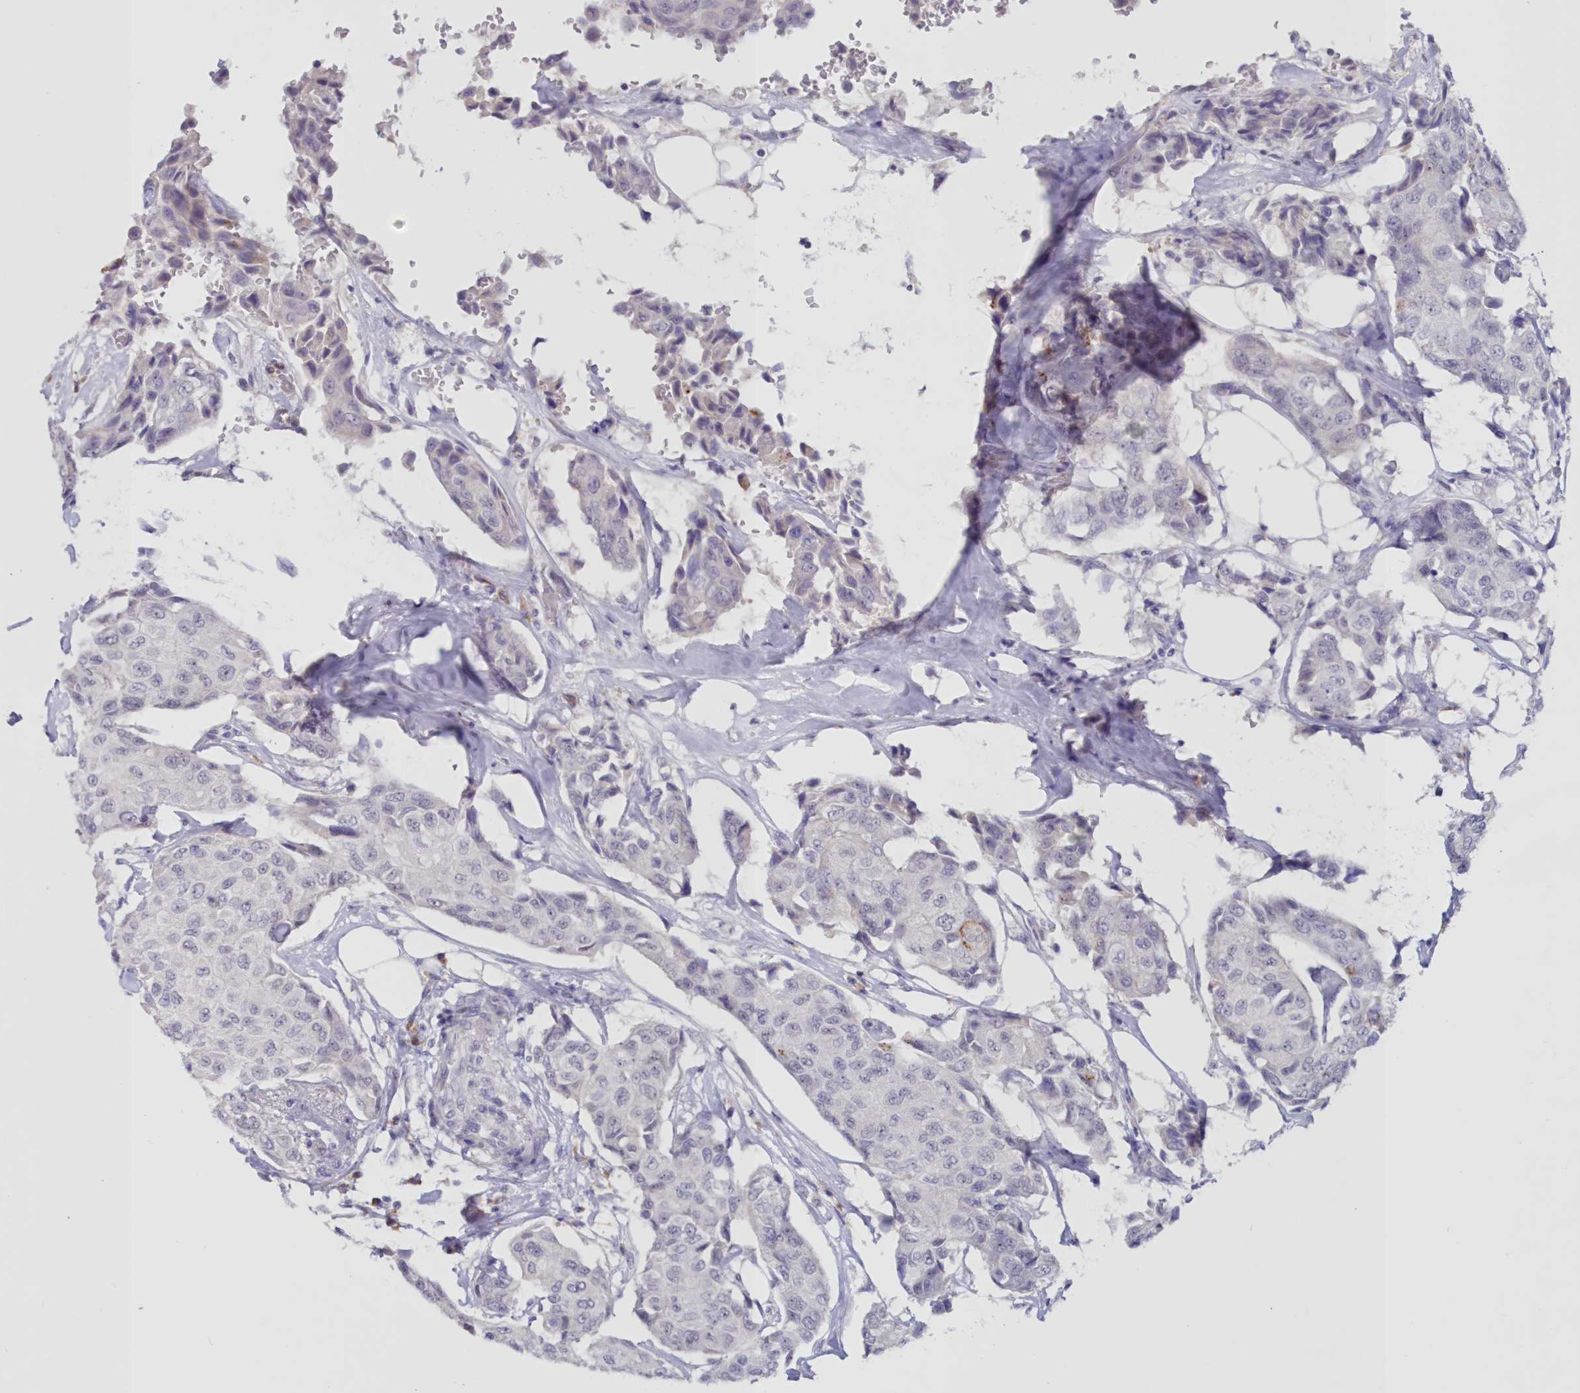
{"staining": {"intensity": "negative", "quantity": "none", "location": "none"}, "tissue": "breast cancer", "cell_type": "Tumor cells", "image_type": "cancer", "snomed": [{"axis": "morphology", "description": "Duct carcinoma"}, {"axis": "topography", "description": "Breast"}], "caption": "This is an immunohistochemistry image of human breast cancer. There is no positivity in tumor cells.", "gene": "SNED1", "patient": {"sex": "female", "age": 80}}